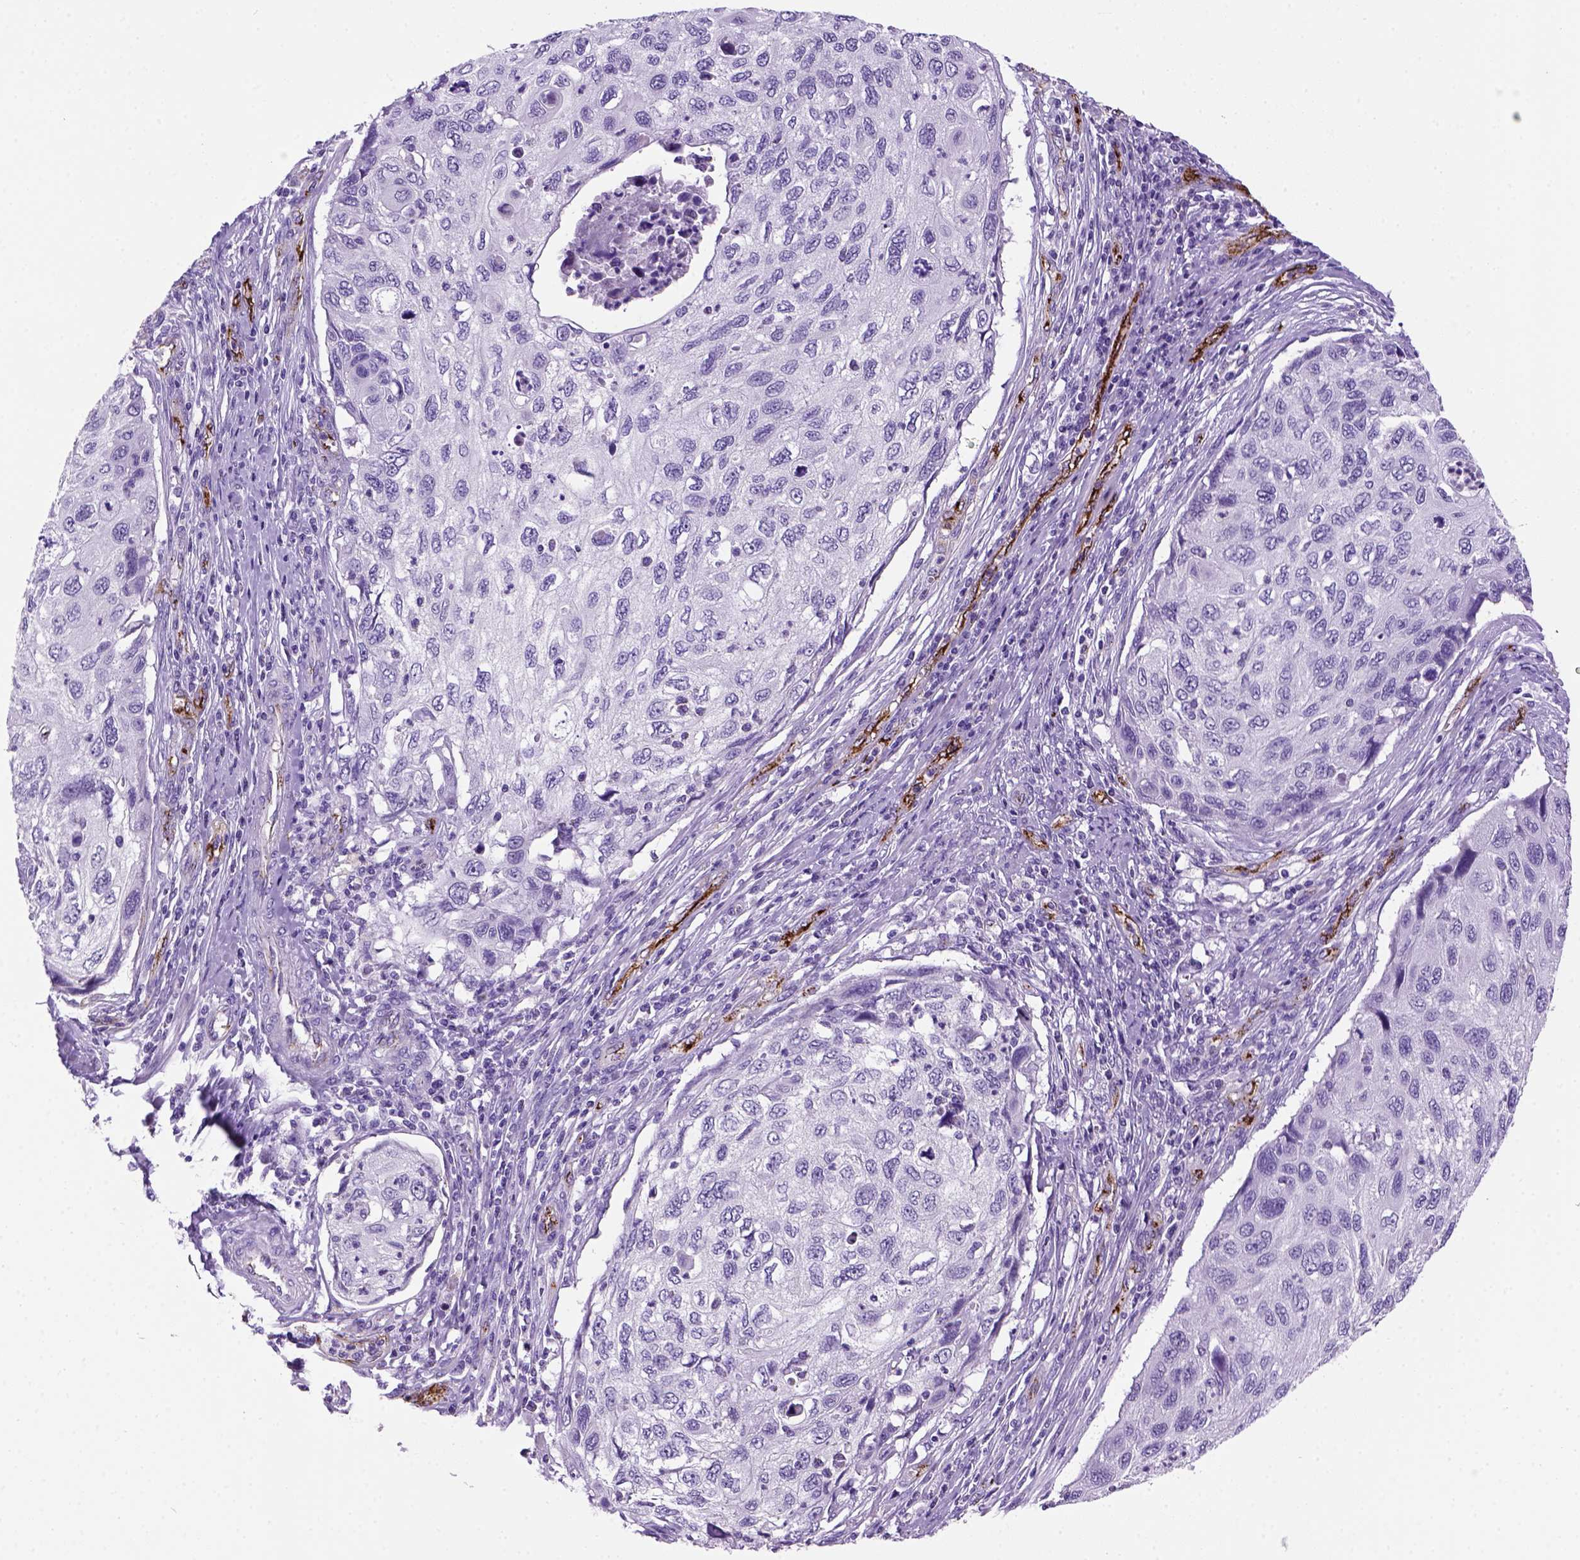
{"staining": {"intensity": "negative", "quantity": "none", "location": "none"}, "tissue": "cervical cancer", "cell_type": "Tumor cells", "image_type": "cancer", "snomed": [{"axis": "morphology", "description": "Squamous cell carcinoma, NOS"}, {"axis": "topography", "description": "Cervix"}], "caption": "A high-resolution micrograph shows immunohistochemistry staining of cervical cancer, which exhibits no significant positivity in tumor cells. (DAB (3,3'-diaminobenzidine) immunohistochemistry (IHC) visualized using brightfield microscopy, high magnification).", "gene": "VWF", "patient": {"sex": "female", "age": 70}}